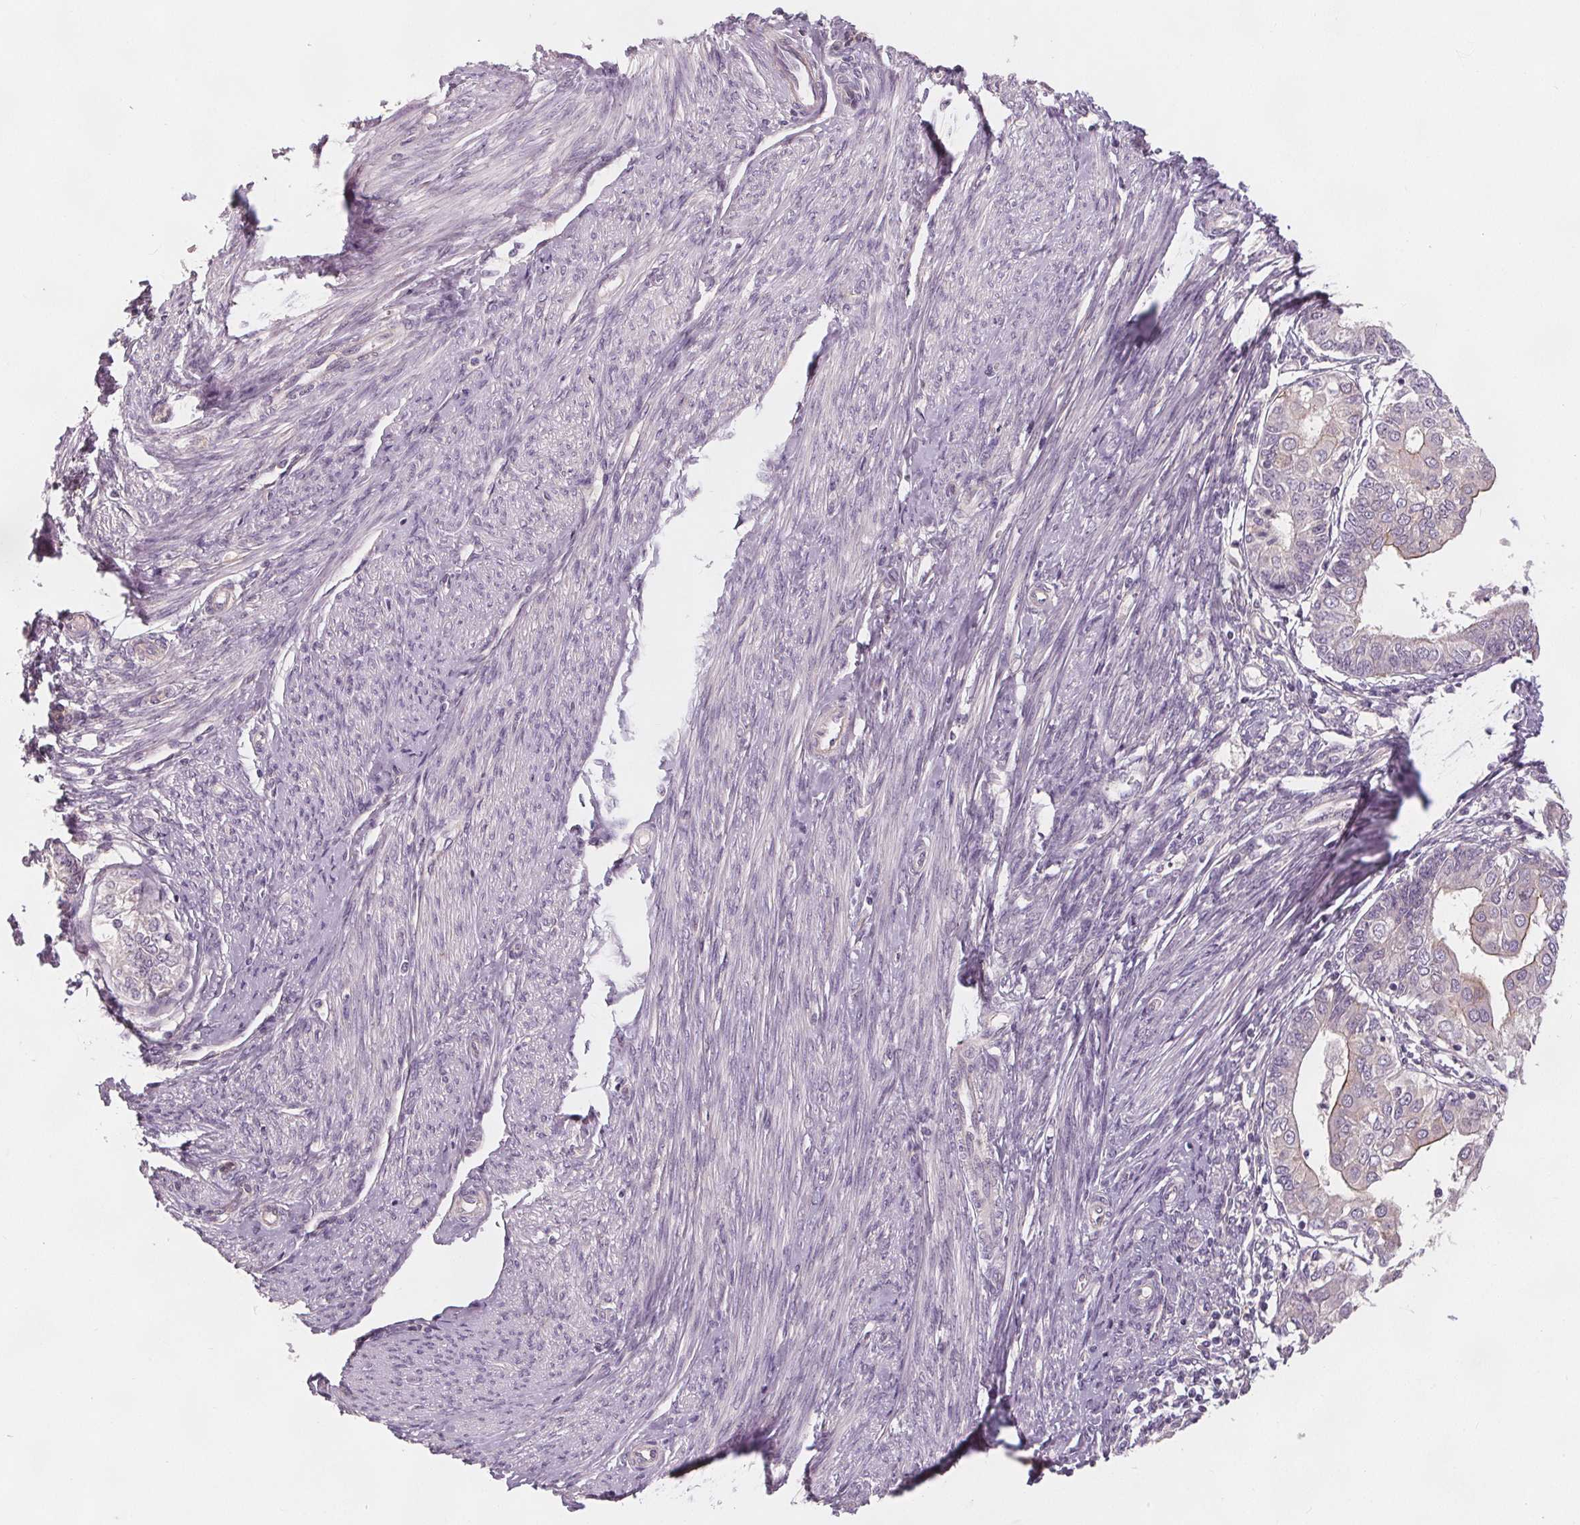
{"staining": {"intensity": "negative", "quantity": "none", "location": "none"}, "tissue": "endometrial cancer", "cell_type": "Tumor cells", "image_type": "cancer", "snomed": [{"axis": "morphology", "description": "Adenocarcinoma, NOS"}, {"axis": "topography", "description": "Endometrium"}], "caption": "IHC micrograph of neoplastic tissue: endometrial adenocarcinoma stained with DAB (3,3'-diaminobenzidine) exhibits no significant protein expression in tumor cells. (DAB (3,3'-diaminobenzidine) immunohistochemistry visualized using brightfield microscopy, high magnification).", "gene": "VNN1", "patient": {"sex": "female", "age": 68}}